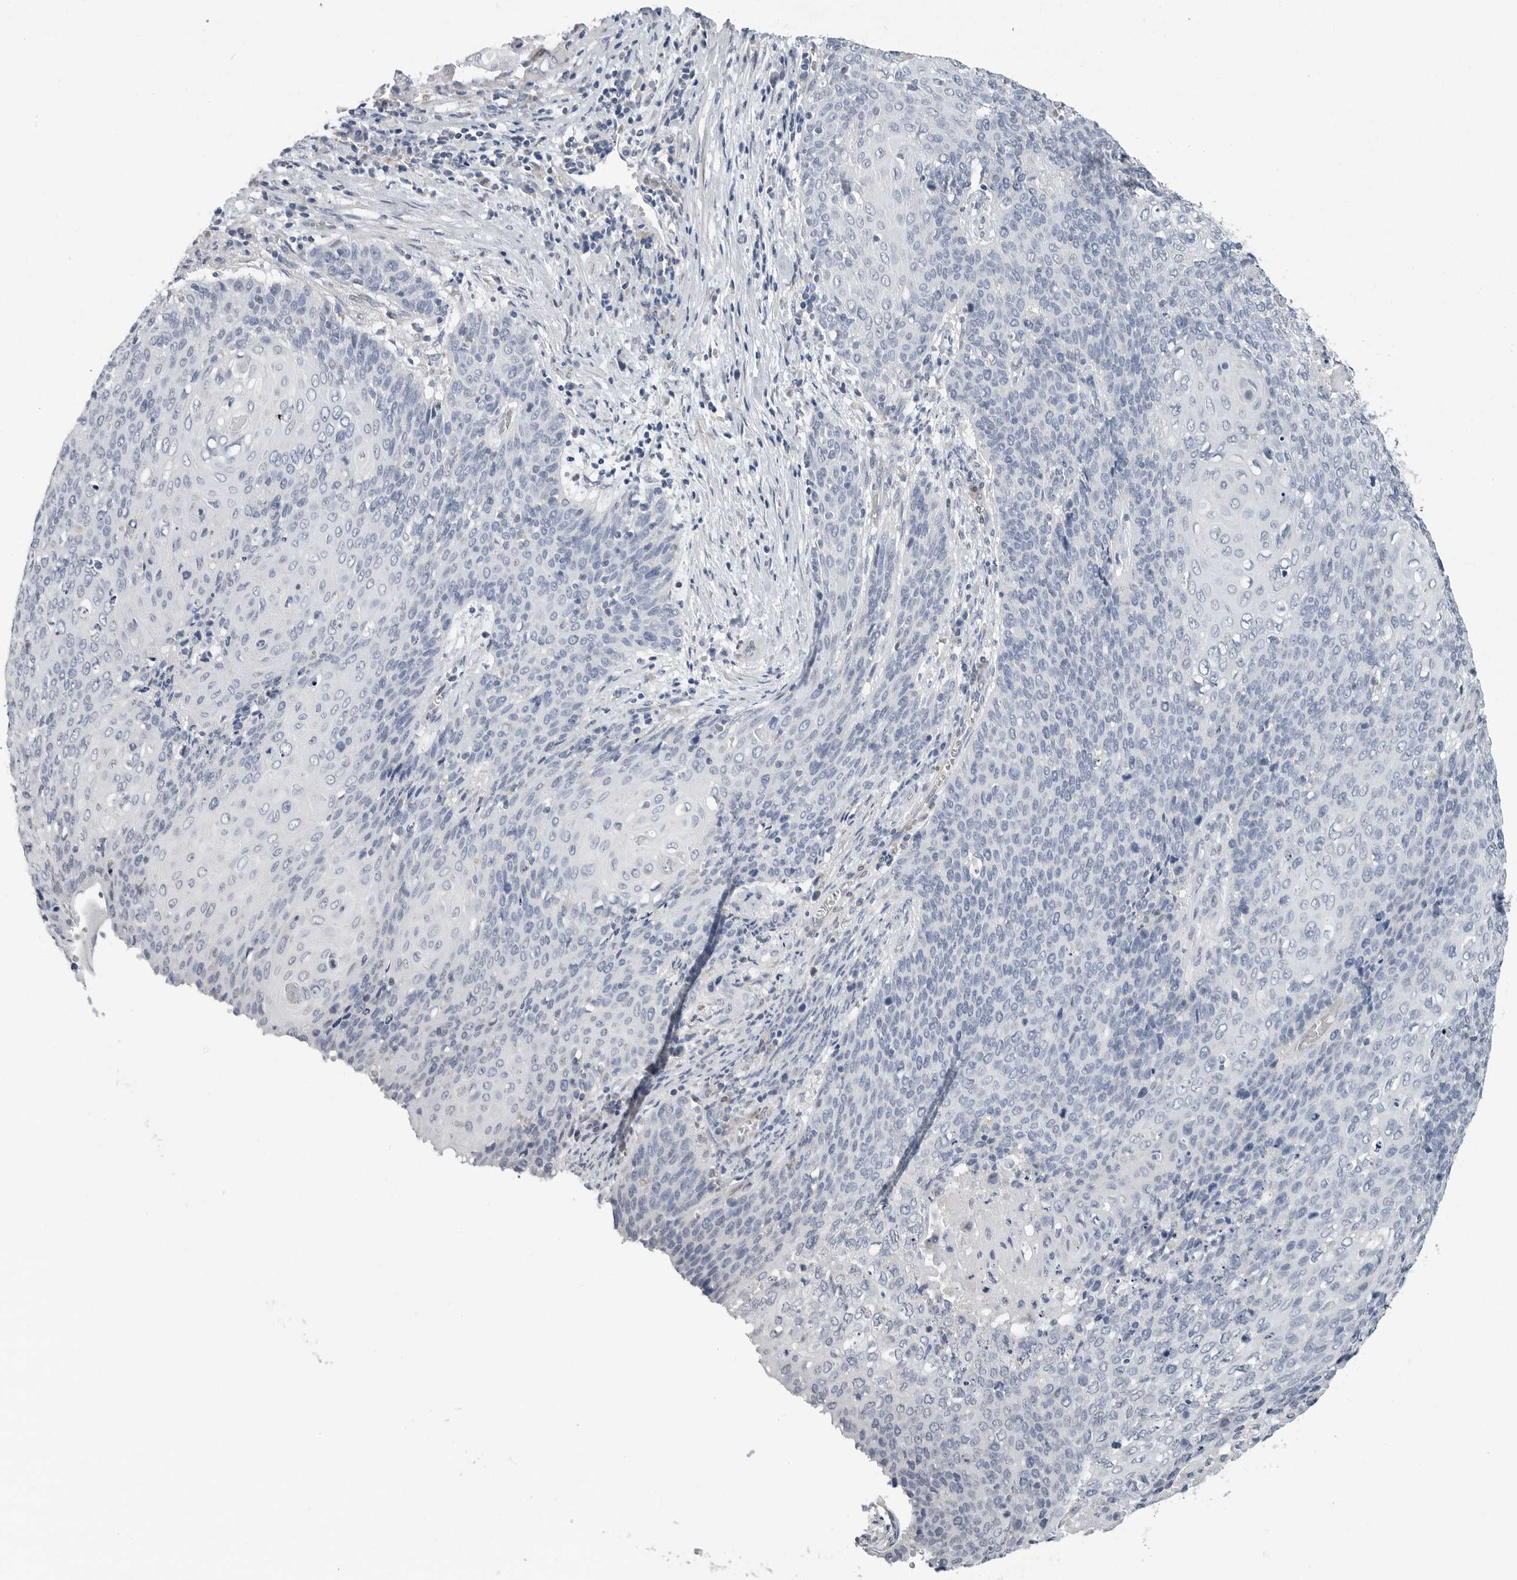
{"staining": {"intensity": "negative", "quantity": "none", "location": "none"}, "tissue": "cervical cancer", "cell_type": "Tumor cells", "image_type": "cancer", "snomed": [{"axis": "morphology", "description": "Squamous cell carcinoma, NOS"}, {"axis": "topography", "description": "Cervix"}], "caption": "Tumor cells are negative for brown protein staining in squamous cell carcinoma (cervical). The staining was performed using DAB (3,3'-diaminobenzidine) to visualize the protein expression in brown, while the nuclei were stained in blue with hematoxylin (Magnification: 20x).", "gene": "PLN", "patient": {"sex": "female", "age": 39}}